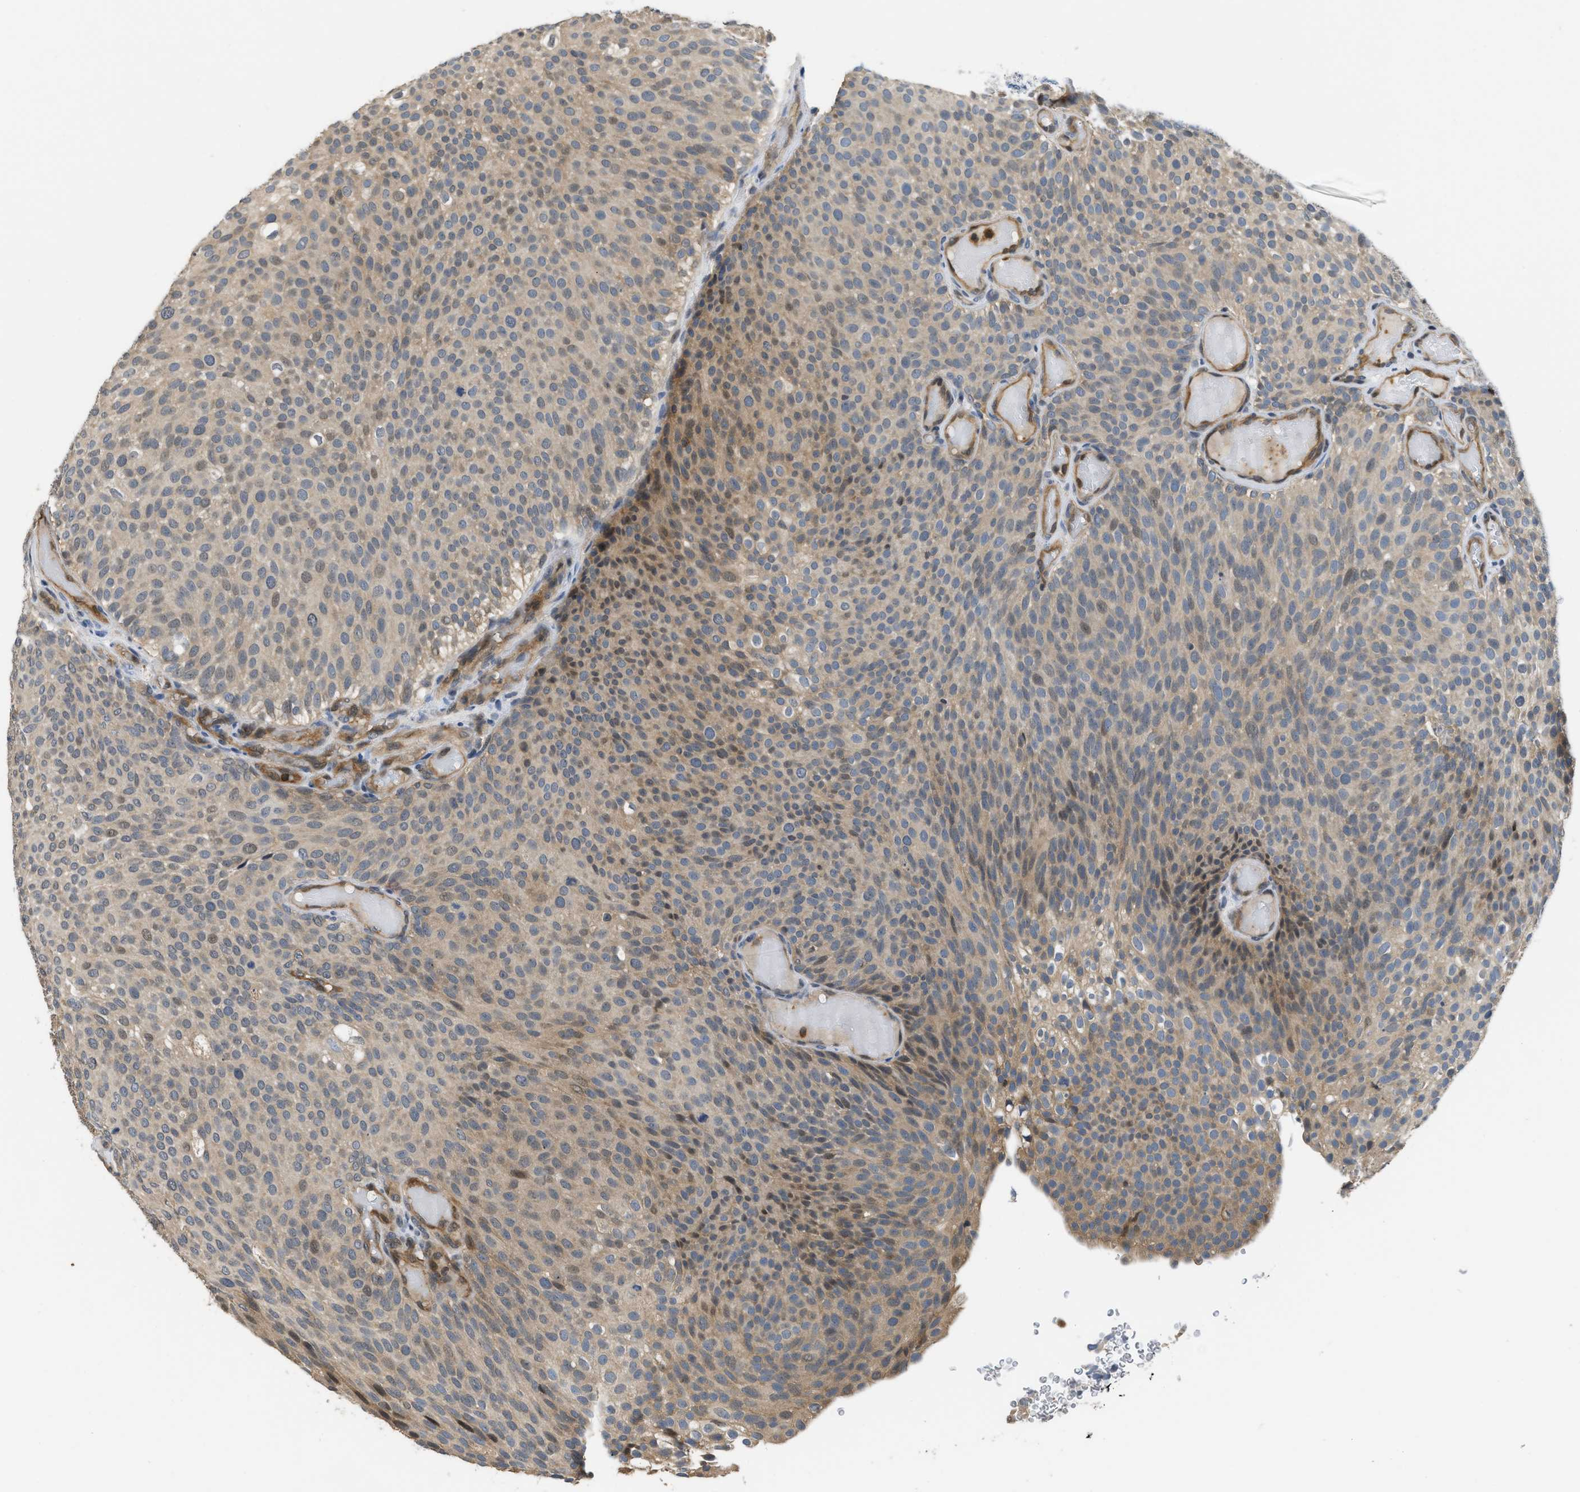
{"staining": {"intensity": "weak", "quantity": ">75%", "location": "cytoplasmic/membranous"}, "tissue": "urothelial cancer", "cell_type": "Tumor cells", "image_type": "cancer", "snomed": [{"axis": "morphology", "description": "Urothelial carcinoma, Low grade"}, {"axis": "topography", "description": "Urinary bladder"}], "caption": "There is low levels of weak cytoplasmic/membranous positivity in tumor cells of low-grade urothelial carcinoma, as demonstrated by immunohistochemical staining (brown color).", "gene": "TES", "patient": {"sex": "male", "age": 78}}